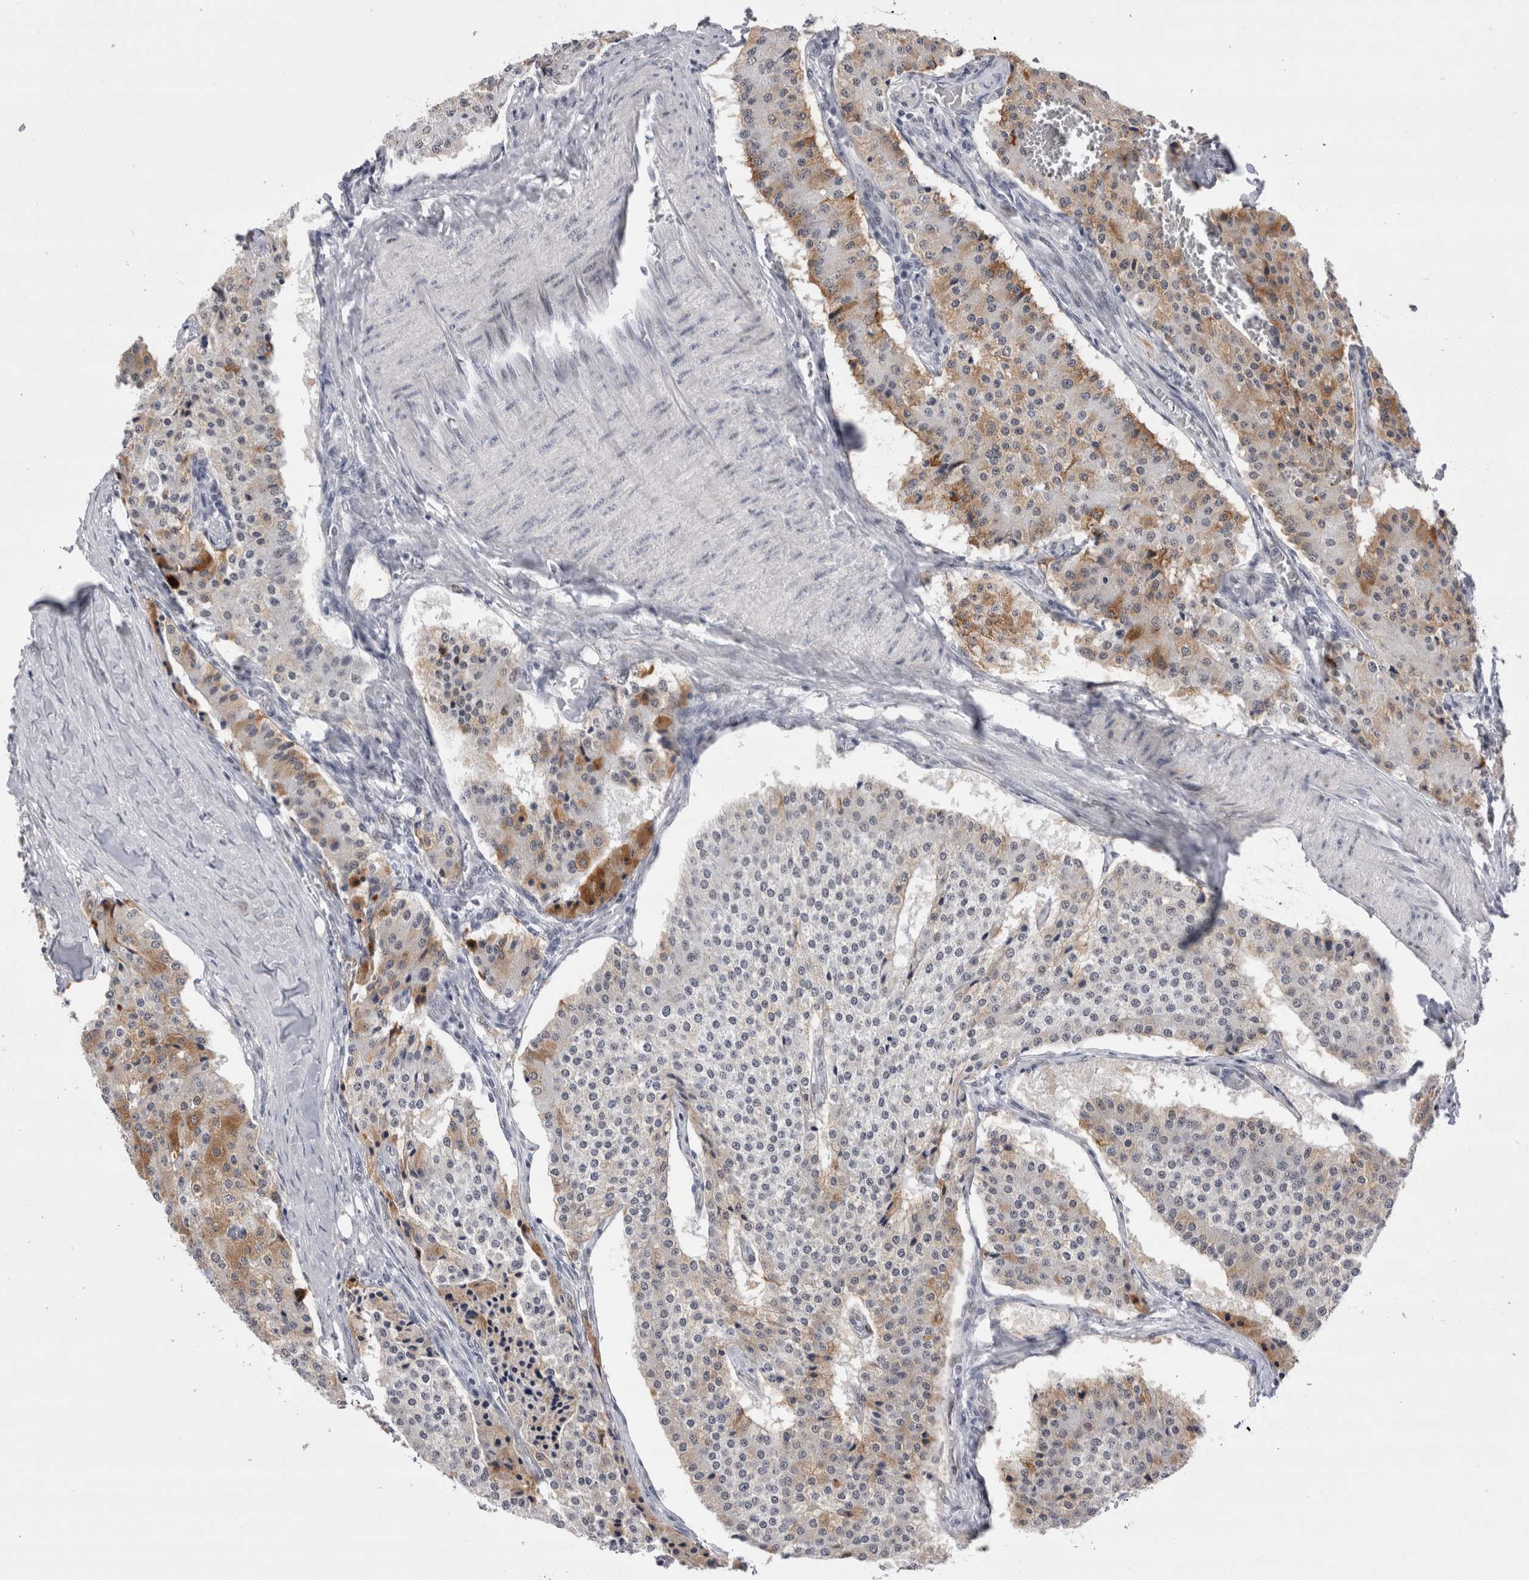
{"staining": {"intensity": "moderate", "quantity": "<25%", "location": "cytoplasmic/membranous"}, "tissue": "carcinoid", "cell_type": "Tumor cells", "image_type": "cancer", "snomed": [{"axis": "morphology", "description": "Carcinoid, malignant, NOS"}, {"axis": "topography", "description": "Colon"}], "caption": "Carcinoid tissue shows moderate cytoplasmic/membranous expression in about <25% of tumor cells, visualized by immunohistochemistry.", "gene": "RBM6", "patient": {"sex": "female", "age": 52}}